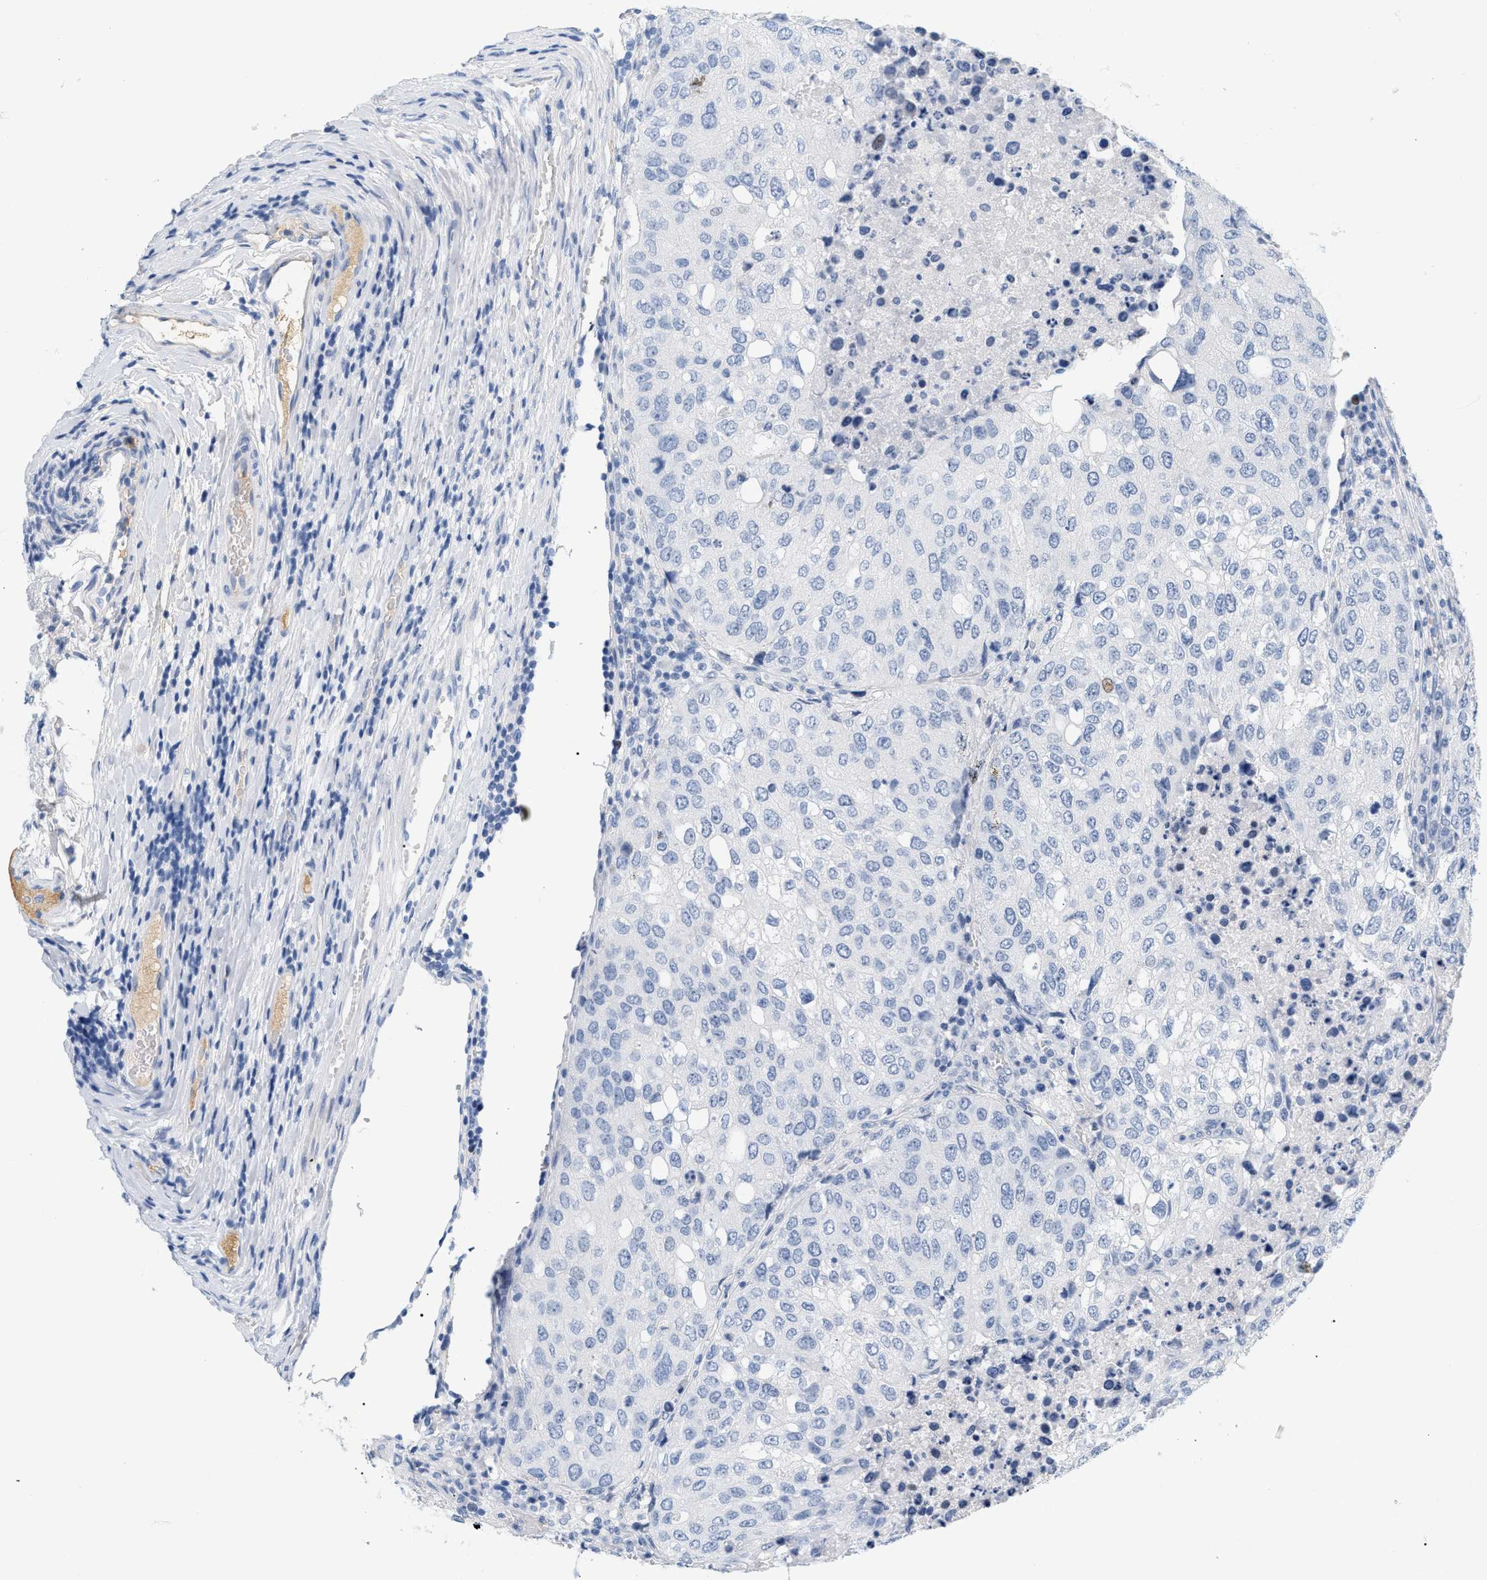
{"staining": {"intensity": "negative", "quantity": "none", "location": "none"}, "tissue": "urothelial cancer", "cell_type": "Tumor cells", "image_type": "cancer", "snomed": [{"axis": "morphology", "description": "Urothelial carcinoma, High grade"}, {"axis": "topography", "description": "Lymph node"}, {"axis": "topography", "description": "Urinary bladder"}], "caption": "Immunohistochemistry image of neoplastic tissue: human urothelial carcinoma (high-grade) stained with DAB exhibits no significant protein expression in tumor cells.", "gene": "CFH", "patient": {"sex": "male", "age": 51}}